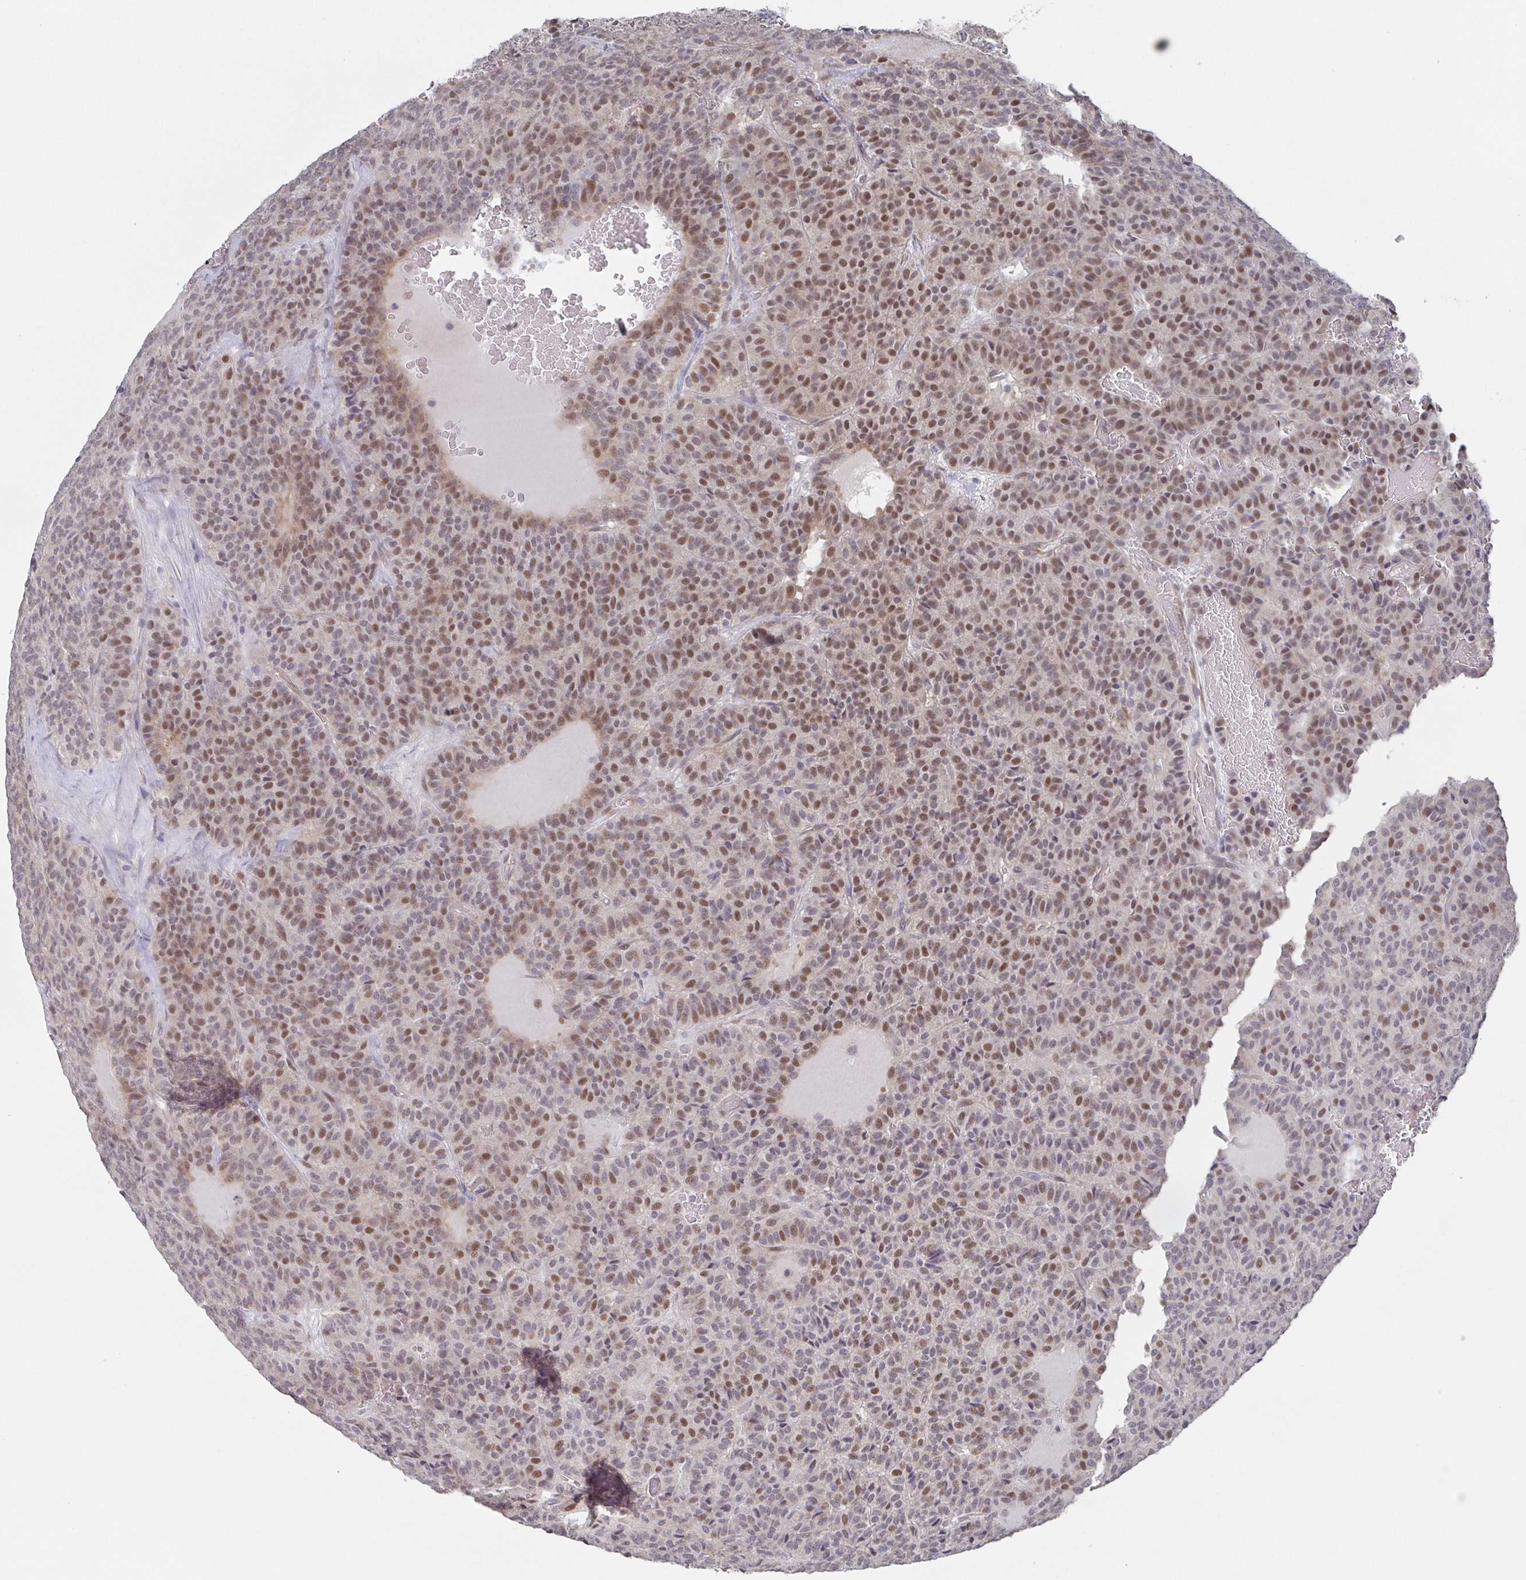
{"staining": {"intensity": "moderate", "quantity": "25%-75%", "location": "nuclear"}, "tissue": "carcinoid", "cell_type": "Tumor cells", "image_type": "cancer", "snomed": [{"axis": "morphology", "description": "Carcinoid, malignant, NOS"}, {"axis": "topography", "description": "Lung"}], "caption": "This is a histology image of IHC staining of carcinoid, which shows moderate staining in the nuclear of tumor cells.", "gene": "POU2F3", "patient": {"sex": "male", "age": 70}}